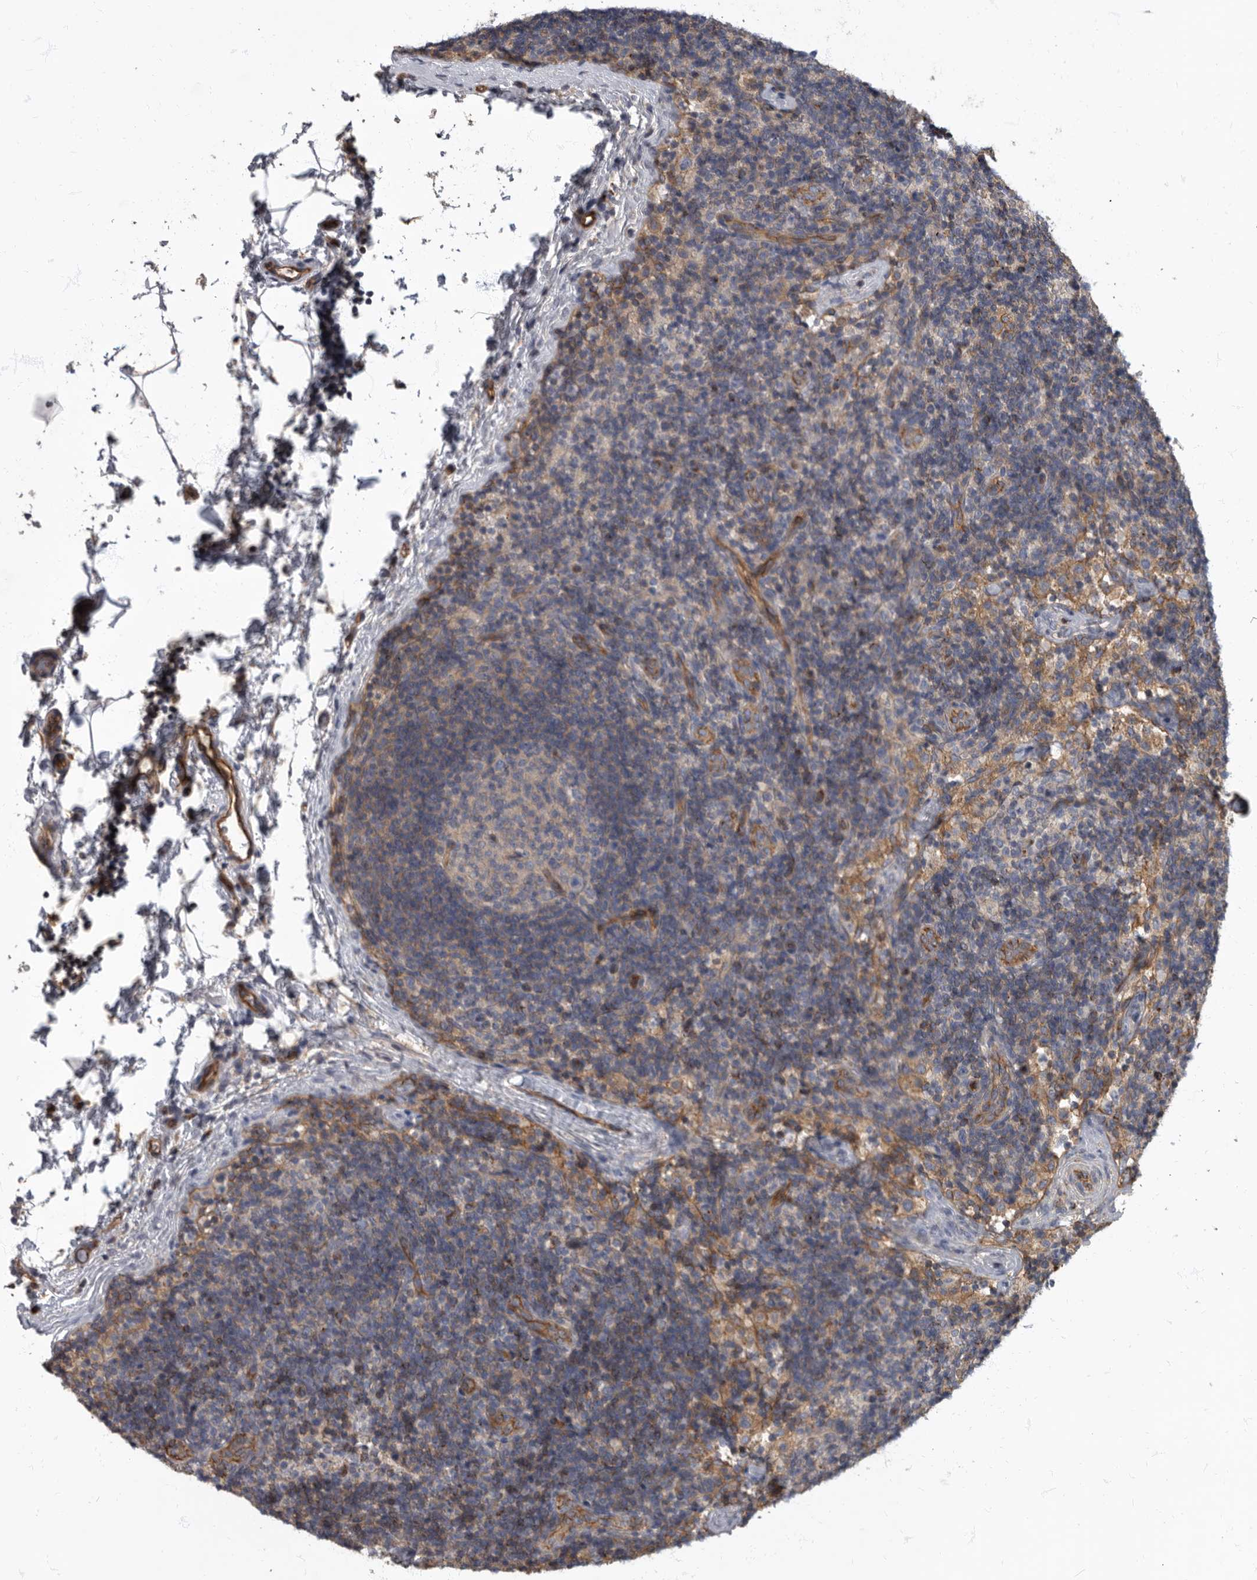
{"staining": {"intensity": "negative", "quantity": "none", "location": "none"}, "tissue": "lymph node", "cell_type": "Germinal center cells", "image_type": "normal", "snomed": [{"axis": "morphology", "description": "Normal tissue, NOS"}, {"axis": "topography", "description": "Lymph node"}], "caption": "High power microscopy micrograph of an IHC image of normal lymph node, revealing no significant staining in germinal center cells.", "gene": "PDK1", "patient": {"sex": "female", "age": 22}}